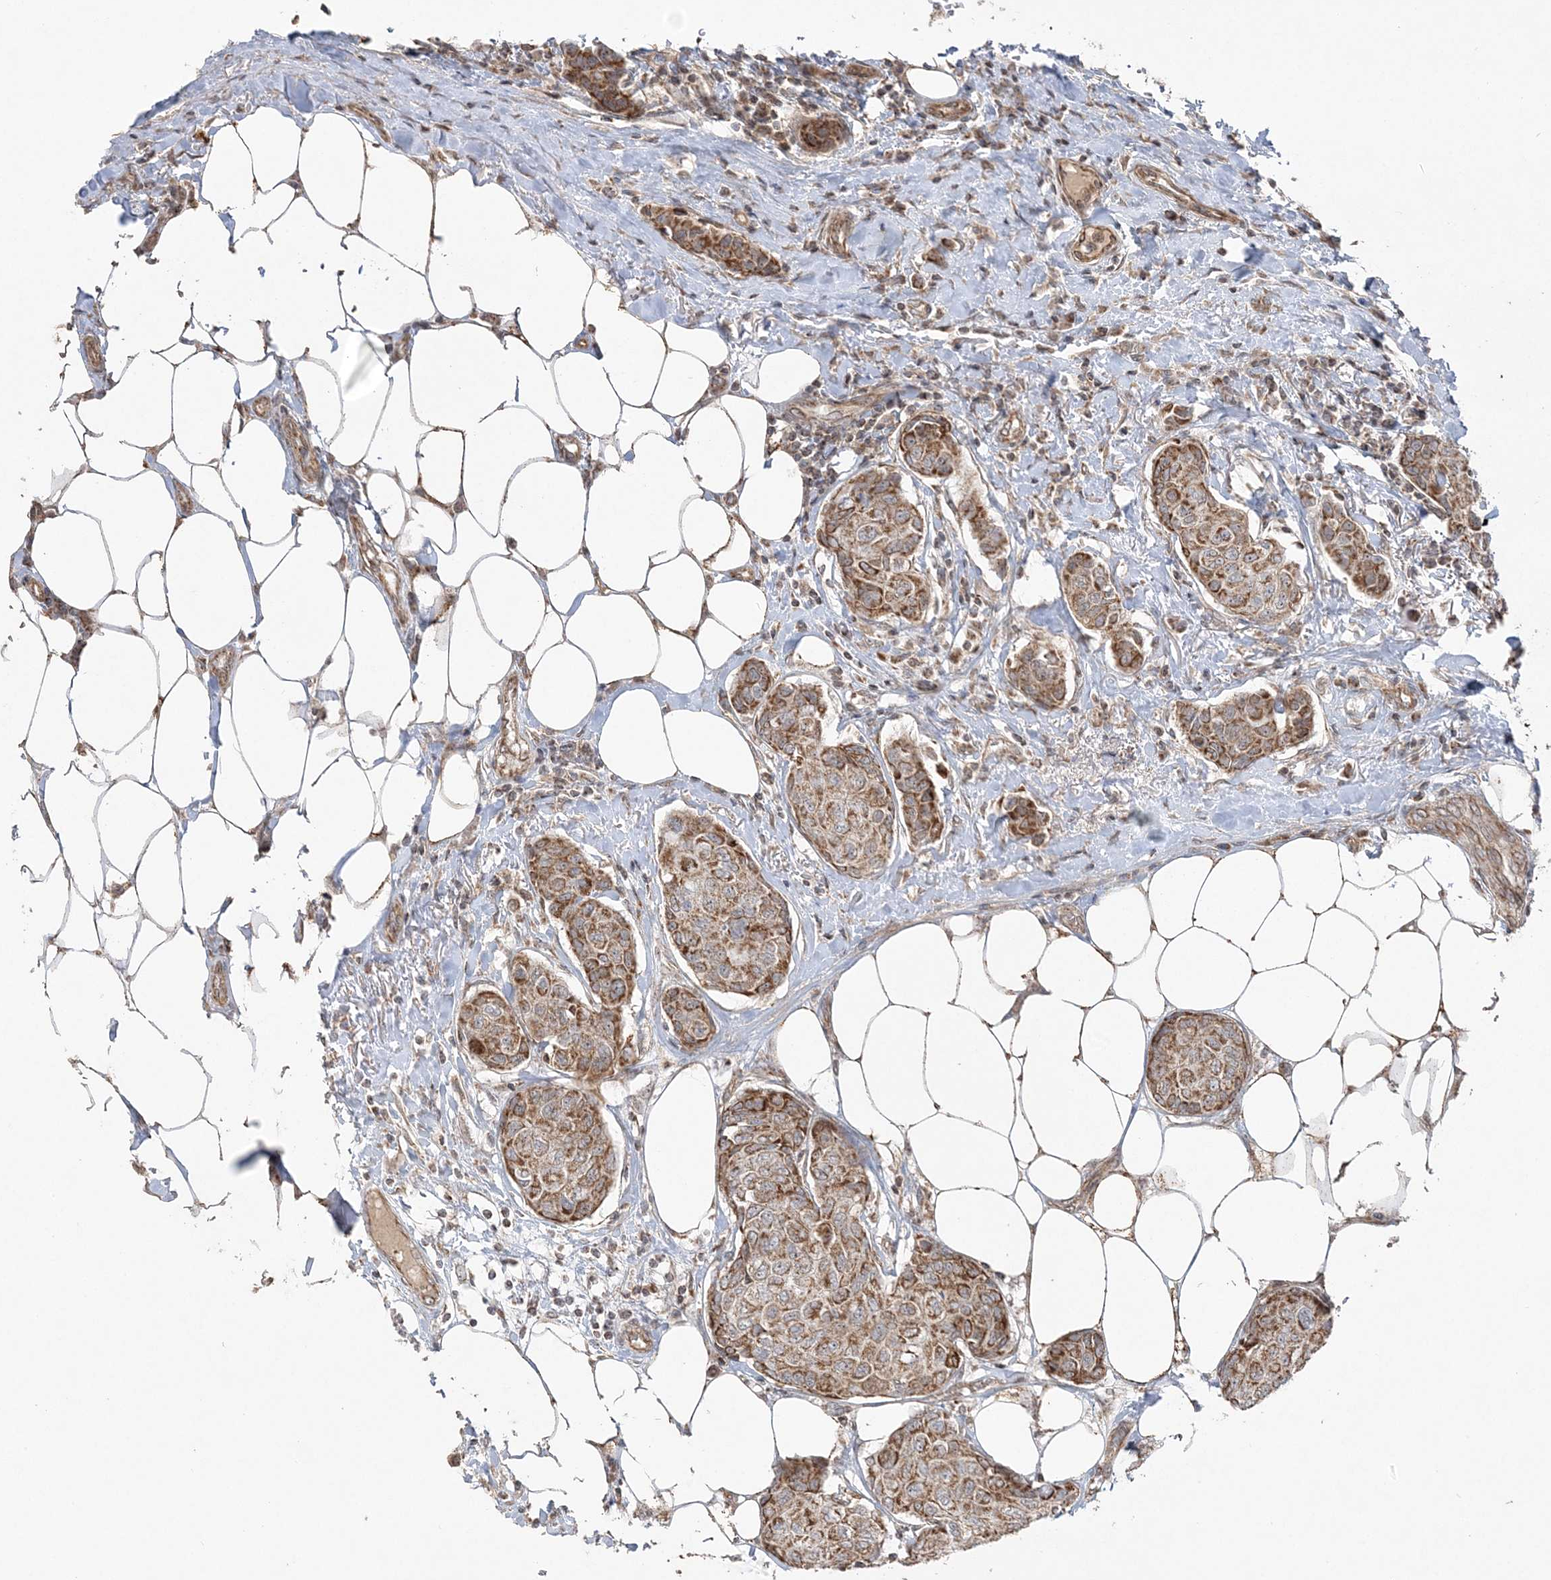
{"staining": {"intensity": "moderate", "quantity": ">75%", "location": "cytoplasmic/membranous"}, "tissue": "breast cancer", "cell_type": "Tumor cells", "image_type": "cancer", "snomed": [{"axis": "morphology", "description": "Duct carcinoma"}, {"axis": "topography", "description": "Breast"}], "caption": "A histopathology image of human breast intraductal carcinoma stained for a protein reveals moderate cytoplasmic/membranous brown staining in tumor cells. (DAB (3,3'-diaminobenzidine) IHC, brown staining for protein, blue staining for nuclei).", "gene": "SCLT1", "patient": {"sex": "female", "age": 80}}